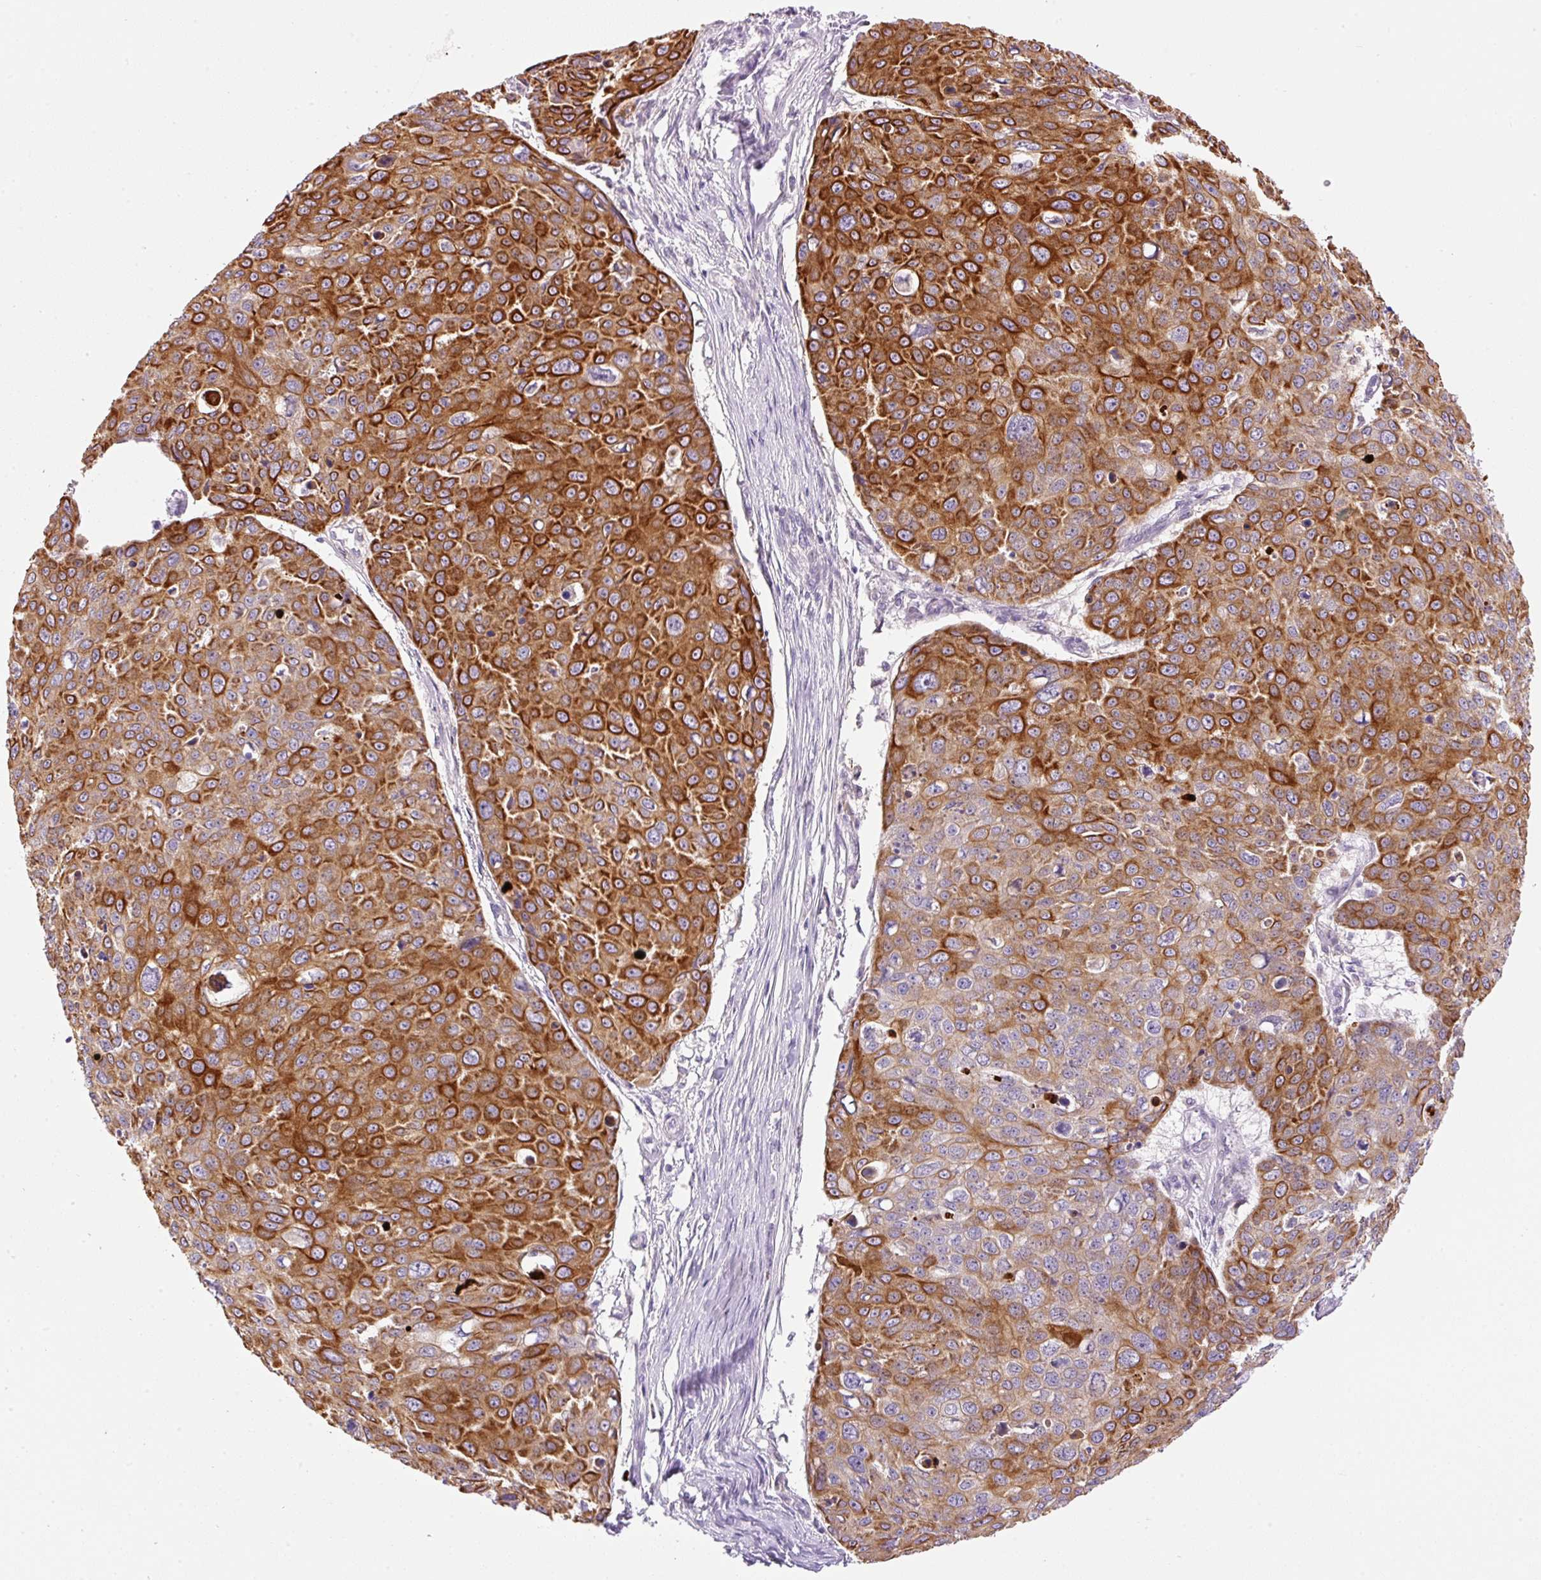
{"staining": {"intensity": "strong", "quantity": "25%-75%", "location": "cytoplasmic/membranous"}, "tissue": "skin cancer", "cell_type": "Tumor cells", "image_type": "cancer", "snomed": [{"axis": "morphology", "description": "Squamous cell carcinoma, NOS"}, {"axis": "topography", "description": "Skin"}], "caption": "This image exhibits immunohistochemistry staining of human skin cancer, with high strong cytoplasmic/membranous expression in about 25%-75% of tumor cells.", "gene": "SRC", "patient": {"sex": "male", "age": 71}}